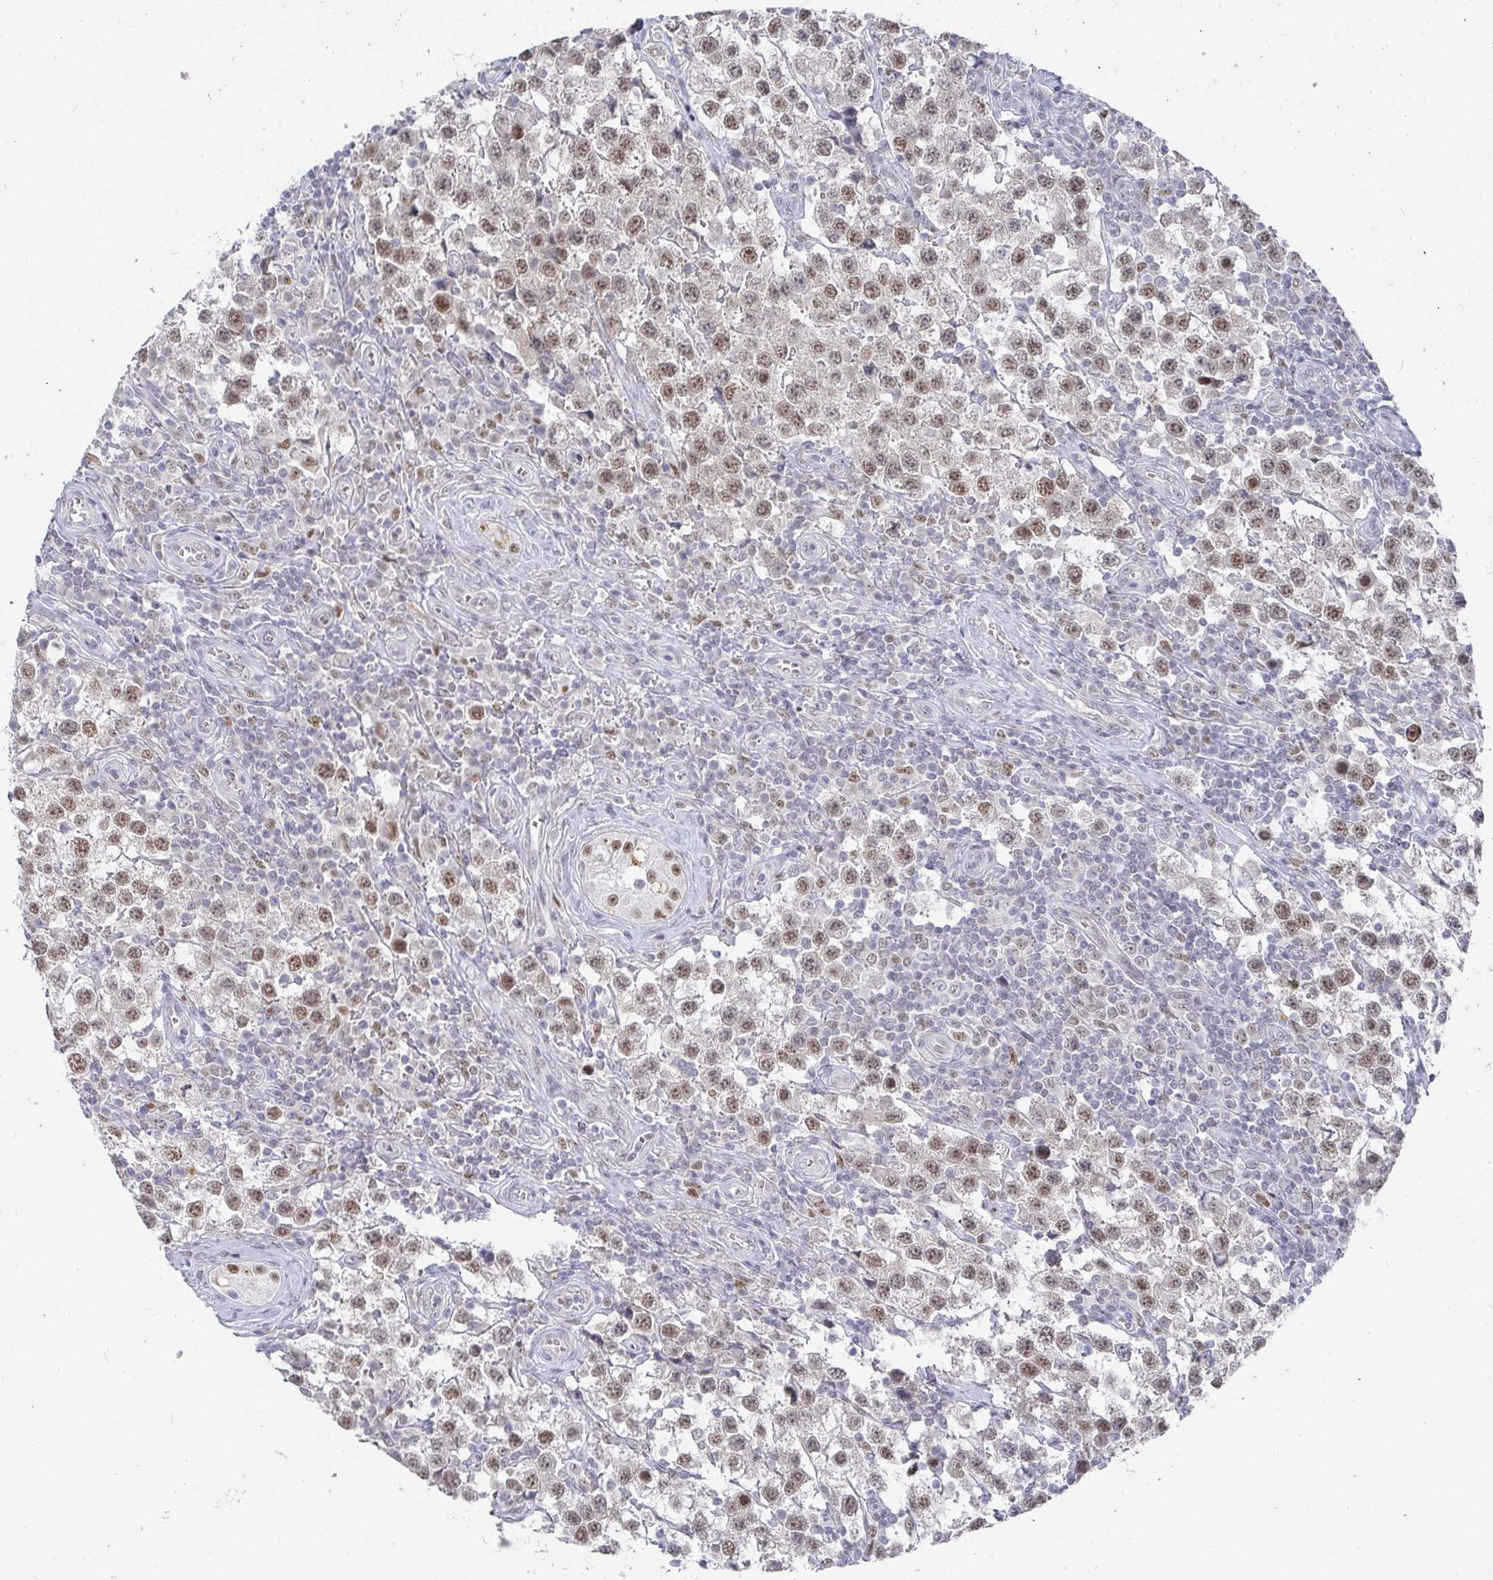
{"staining": {"intensity": "moderate", "quantity": ">75%", "location": "nuclear"}, "tissue": "testis cancer", "cell_type": "Tumor cells", "image_type": "cancer", "snomed": [{"axis": "morphology", "description": "Seminoma, NOS"}, {"axis": "topography", "description": "Testis"}], "caption": "A histopathology image of human testis seminoma stained for a protein shows moderate nuclear brown staining in tumor cells.", "gene": "RCOR1", "patient": {"sex": "male", "age": 34}}